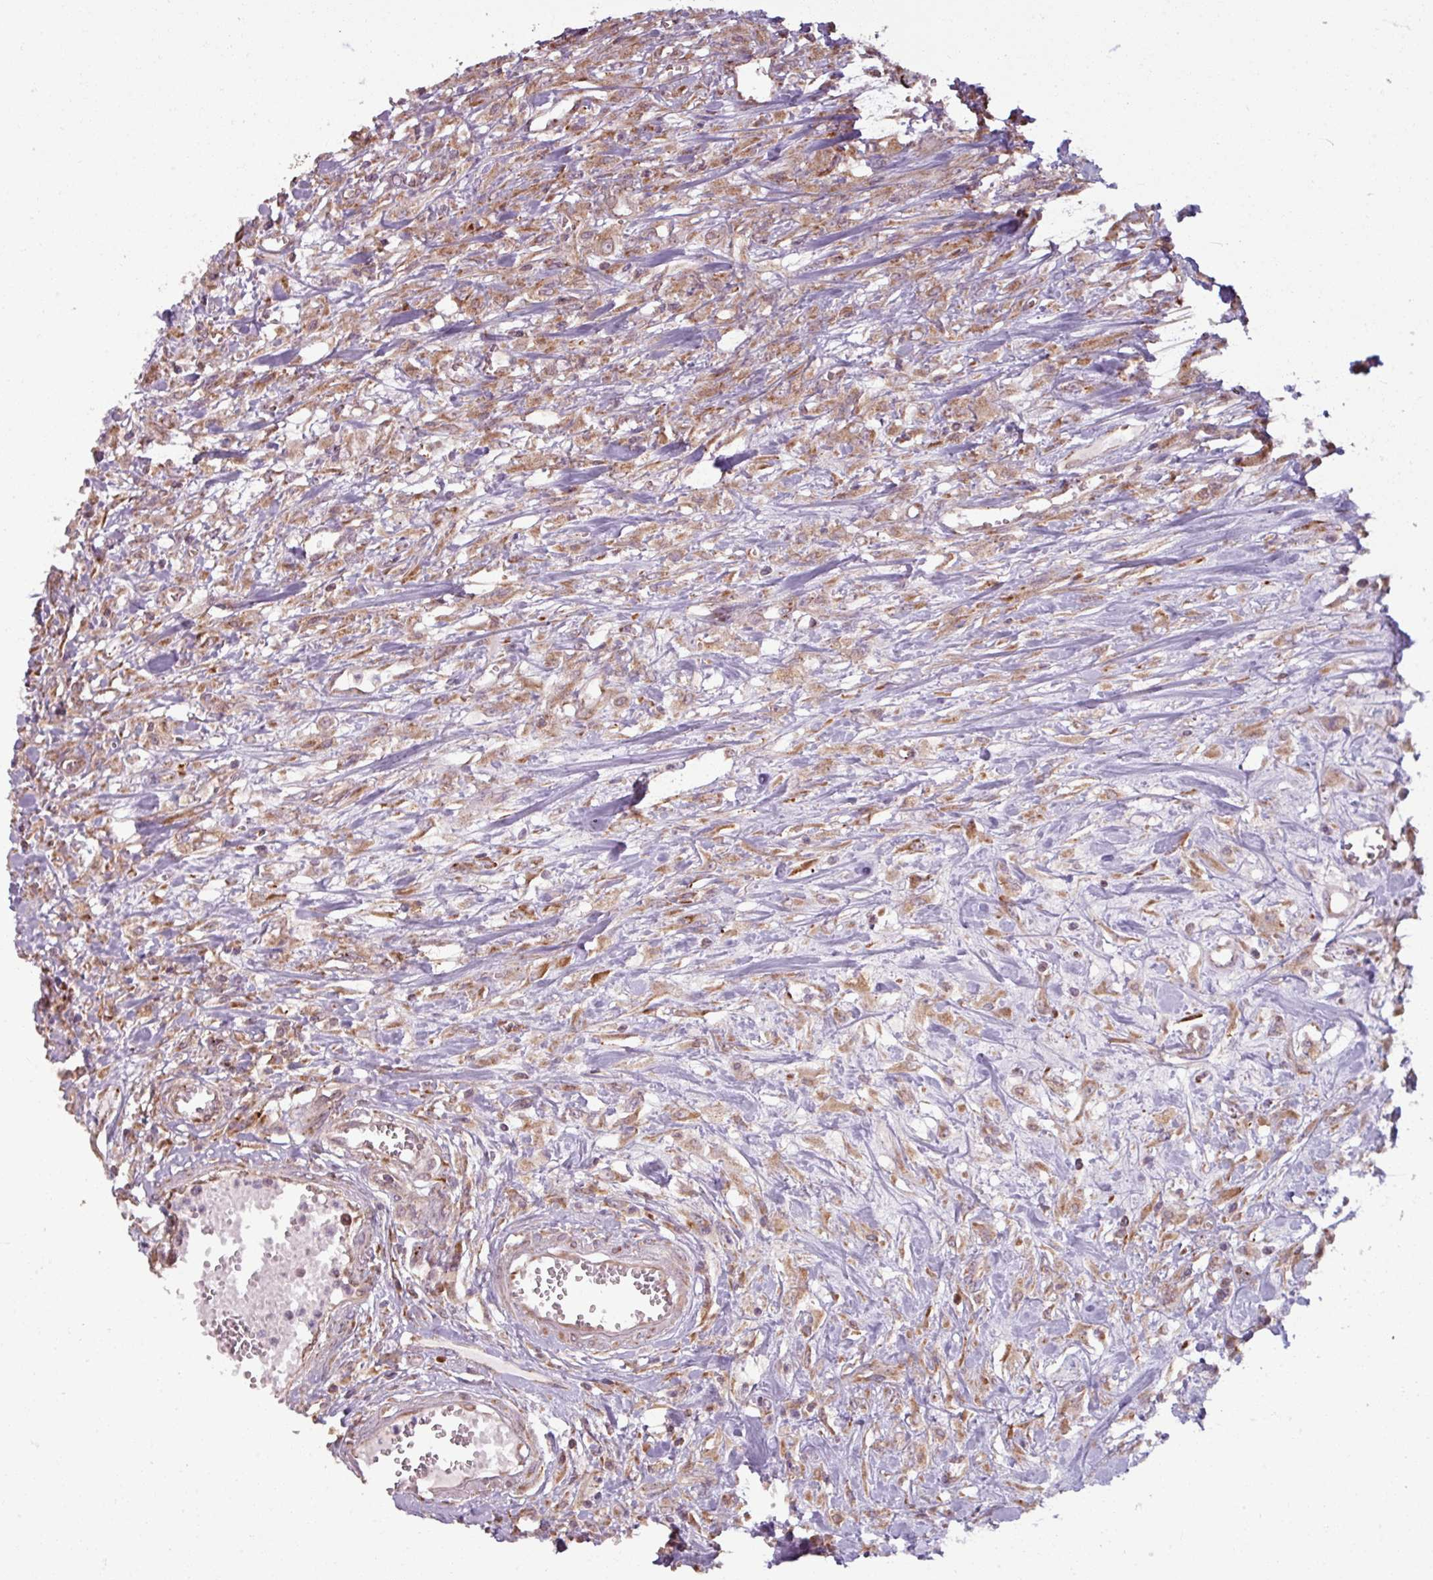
{"staining": {"intensity": "weak", "quantity": ">75%", "location": "cytoplasmic/membranous"}, "tissue": "urothelial cancer", "cell_type": "Tumor cells", "image_type": "cancer", "snomed": [{"axis": "morphology", "description": "Urothelial carcinoma, High grade"}, {"axis": "topography", "description": "Urinary bladder"}], "caption": "A brown stain shows weak cytoplasmic/membranous staining of a protein in high-grade urothelial carcinoma tumor cells.", "gene": "MAGT1", "patient": {"sex": "male", "age": 57}}